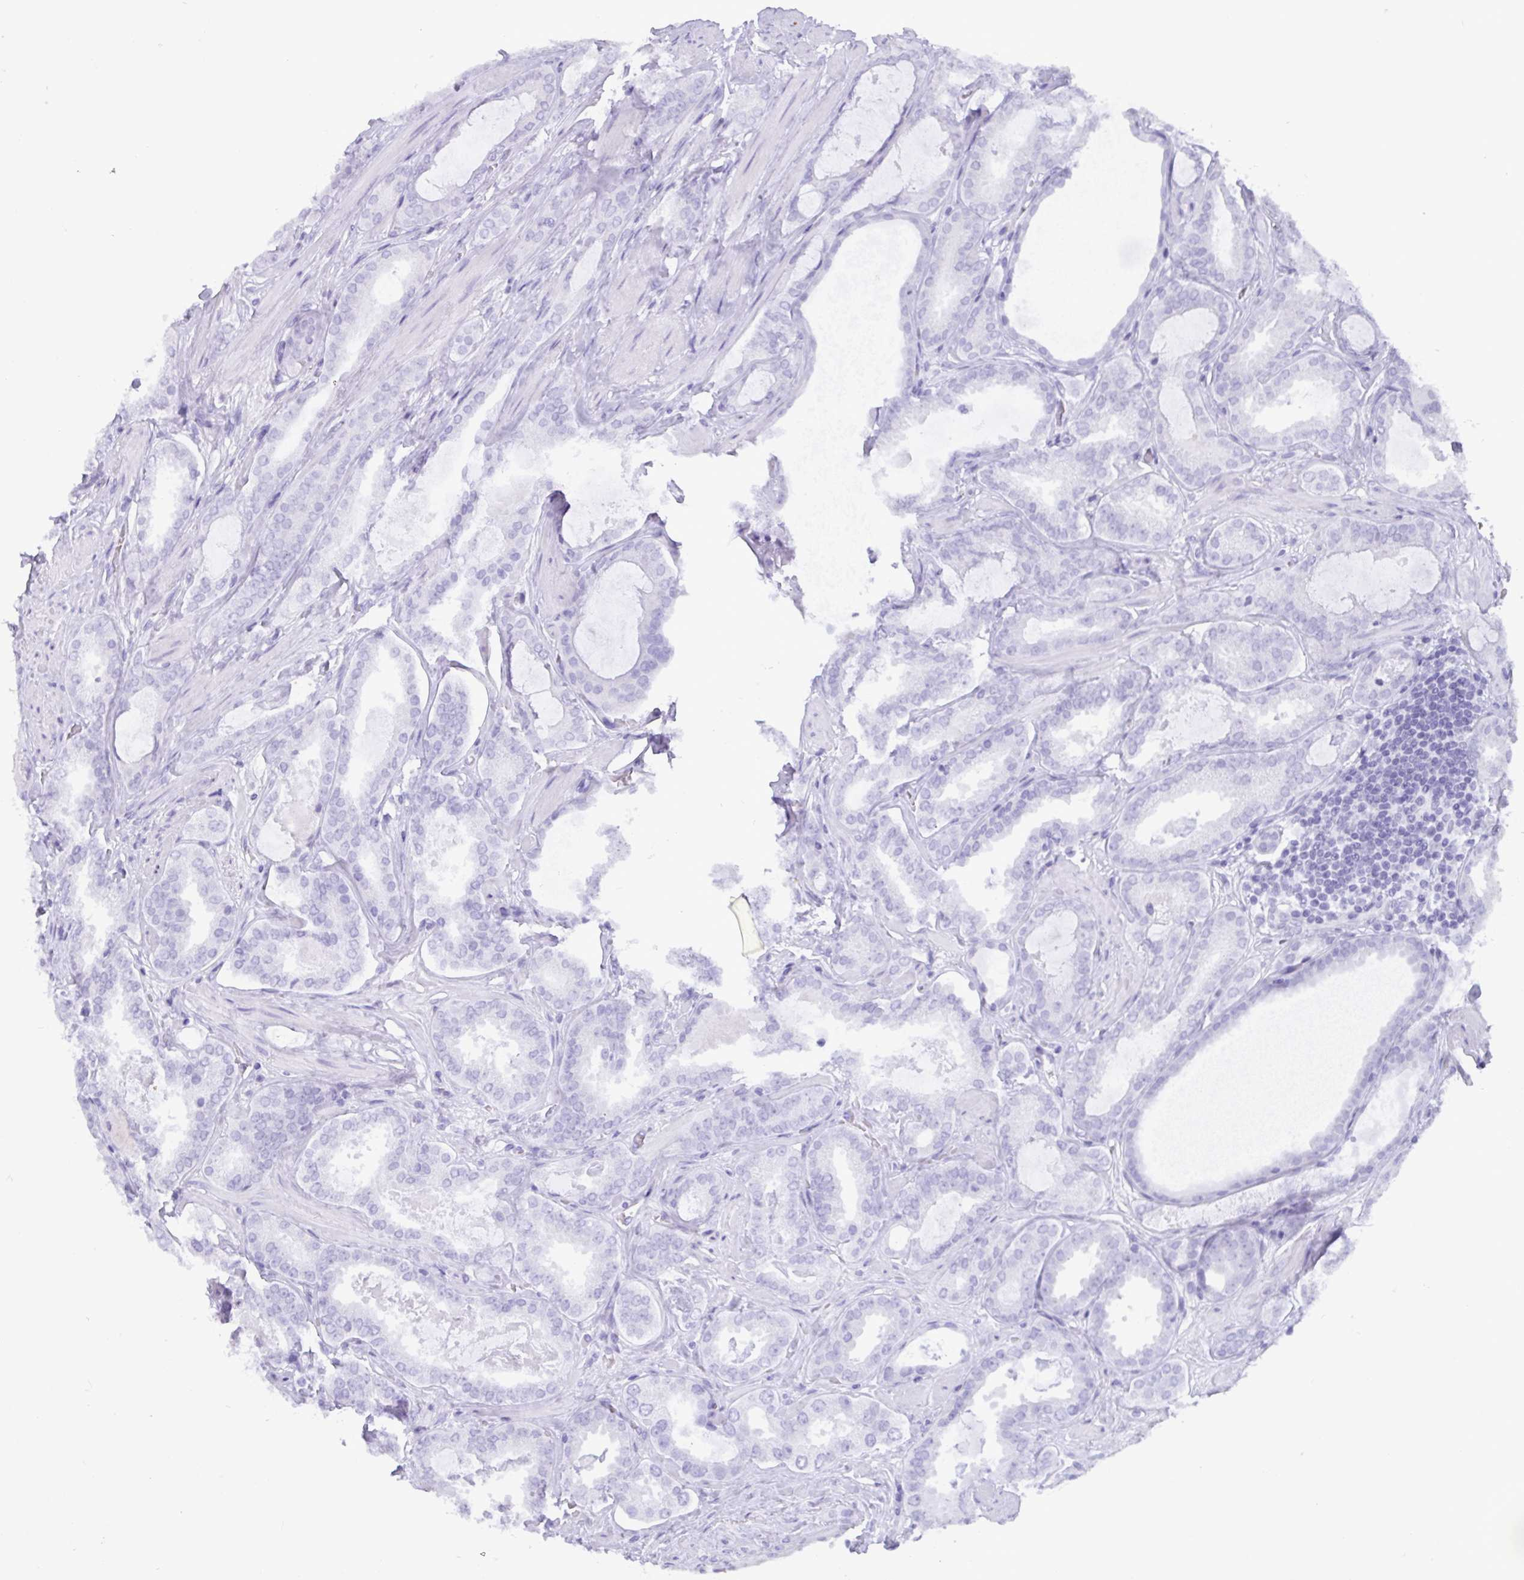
{"staining": {"intensity": "negative", "quantity": "none", "location": "none"}, "tissue": "prostate cancer", "cell_type": "Tumor cells", "image_type": "cancer", "snomed": [{"axis": "morphology", "description": "Adenocarcinoma, High grade"}, {"axis": "topography", "description": "Prostate"}], "caption": "An IHC photomicrograph of prostate adenocarcinoma (high-grade) is shown. There is no staining in tumor cells of prostate adenocarcinoma (high-grade). (Immunohistochemistry (ihc), brightfield microscopy, high magnification).", "gene": "C4orf33", "patient": {"sex": "male", "age": 63}}